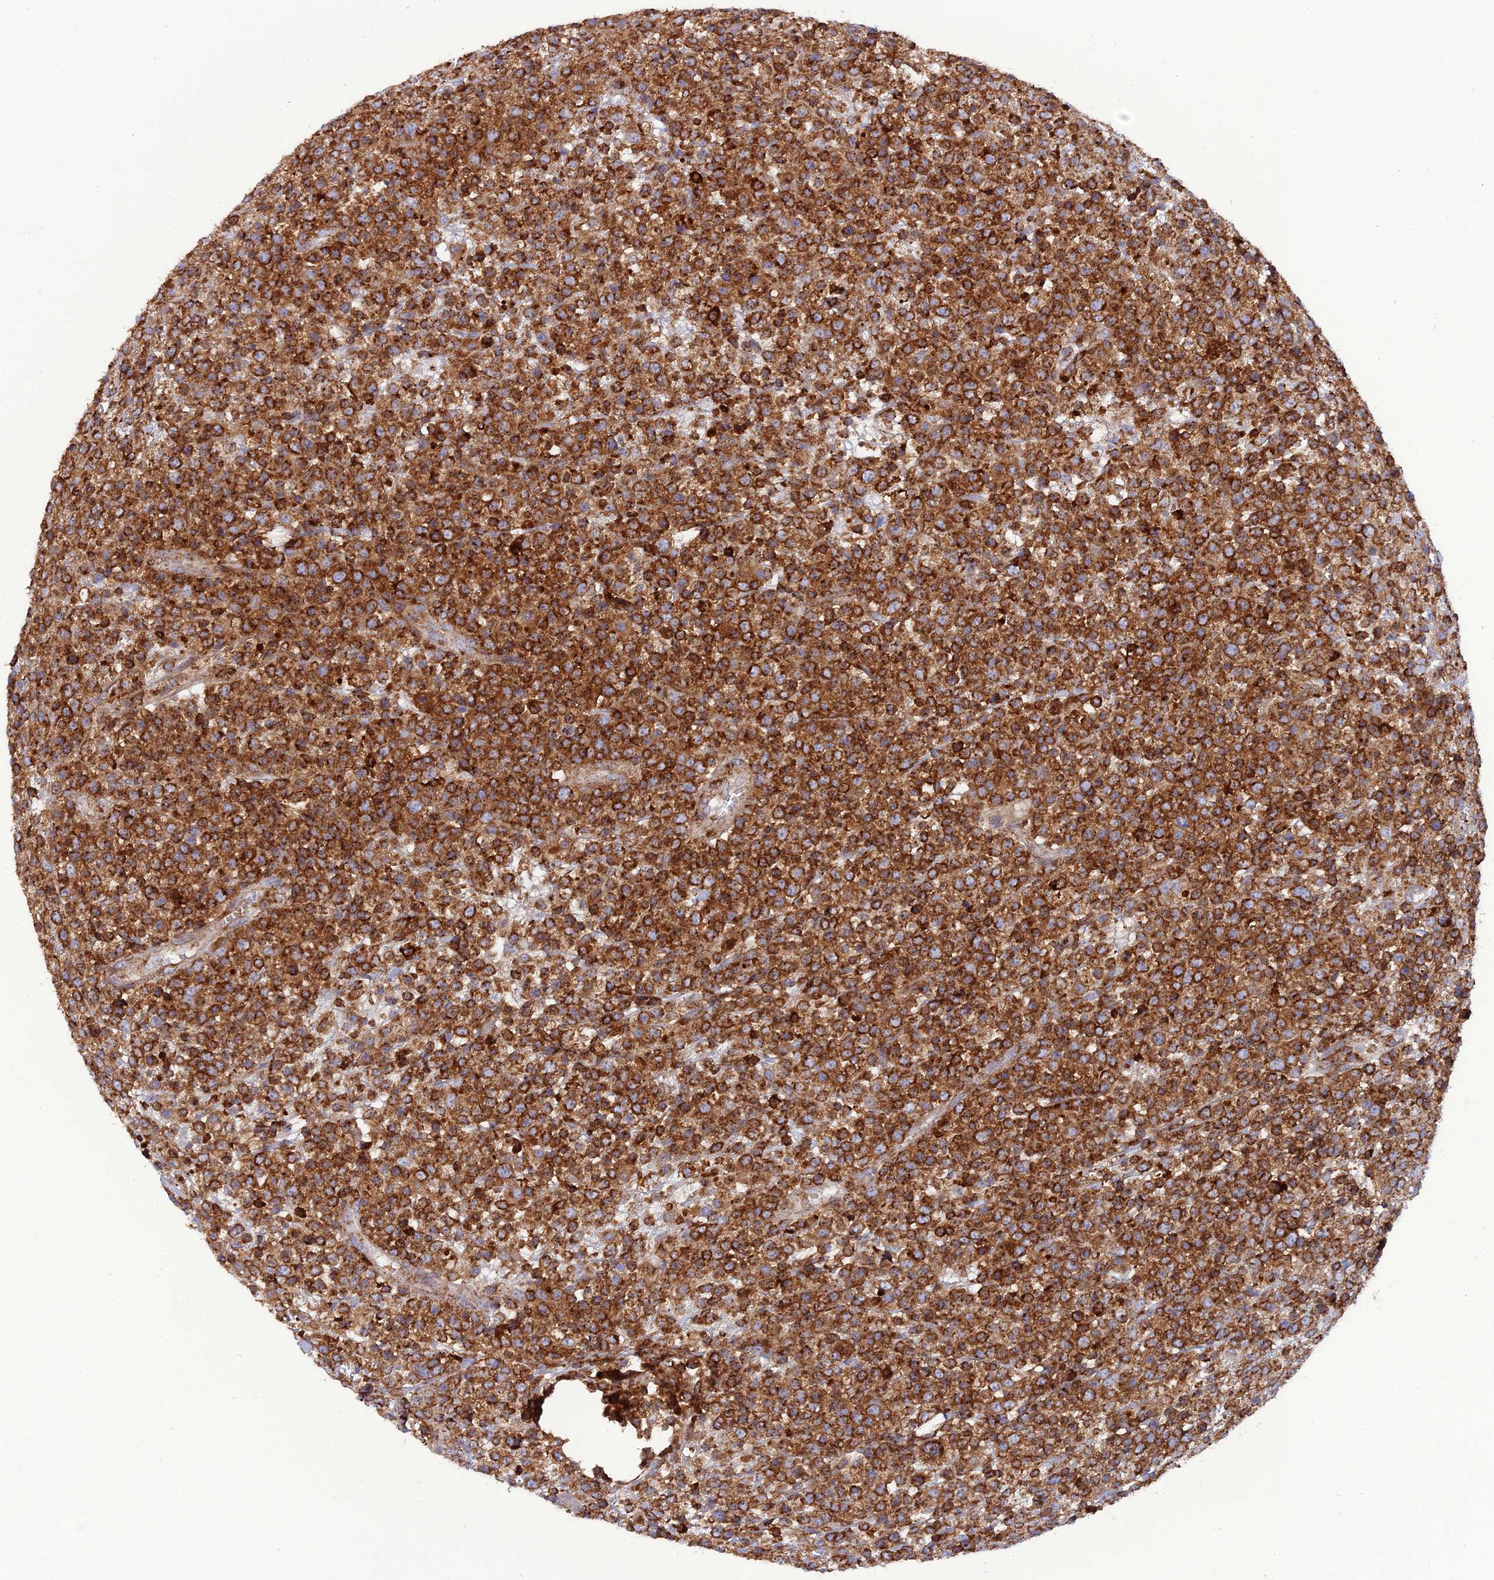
{"staining": {"intensity": "strong", "quantity": ">75%", "location": "cytoplasmic/membranous"}, "tissue": "lymphoma", "cell_type": "Tumor cells", "image_type": "cancer", "snomed": [{"axis": "morphology", "description": "Malignant lymphoma, non-Hodgkin's type, High grade"}, {"axis": "topography", "description": "Colon"}], "caption": "Tumor cells display high levels of strong cytoplasmic/membranous staining in about >75% of cells in lymphoma.", "gene": "LNPEP", "patient": {"sex": "female", "age": 53}}